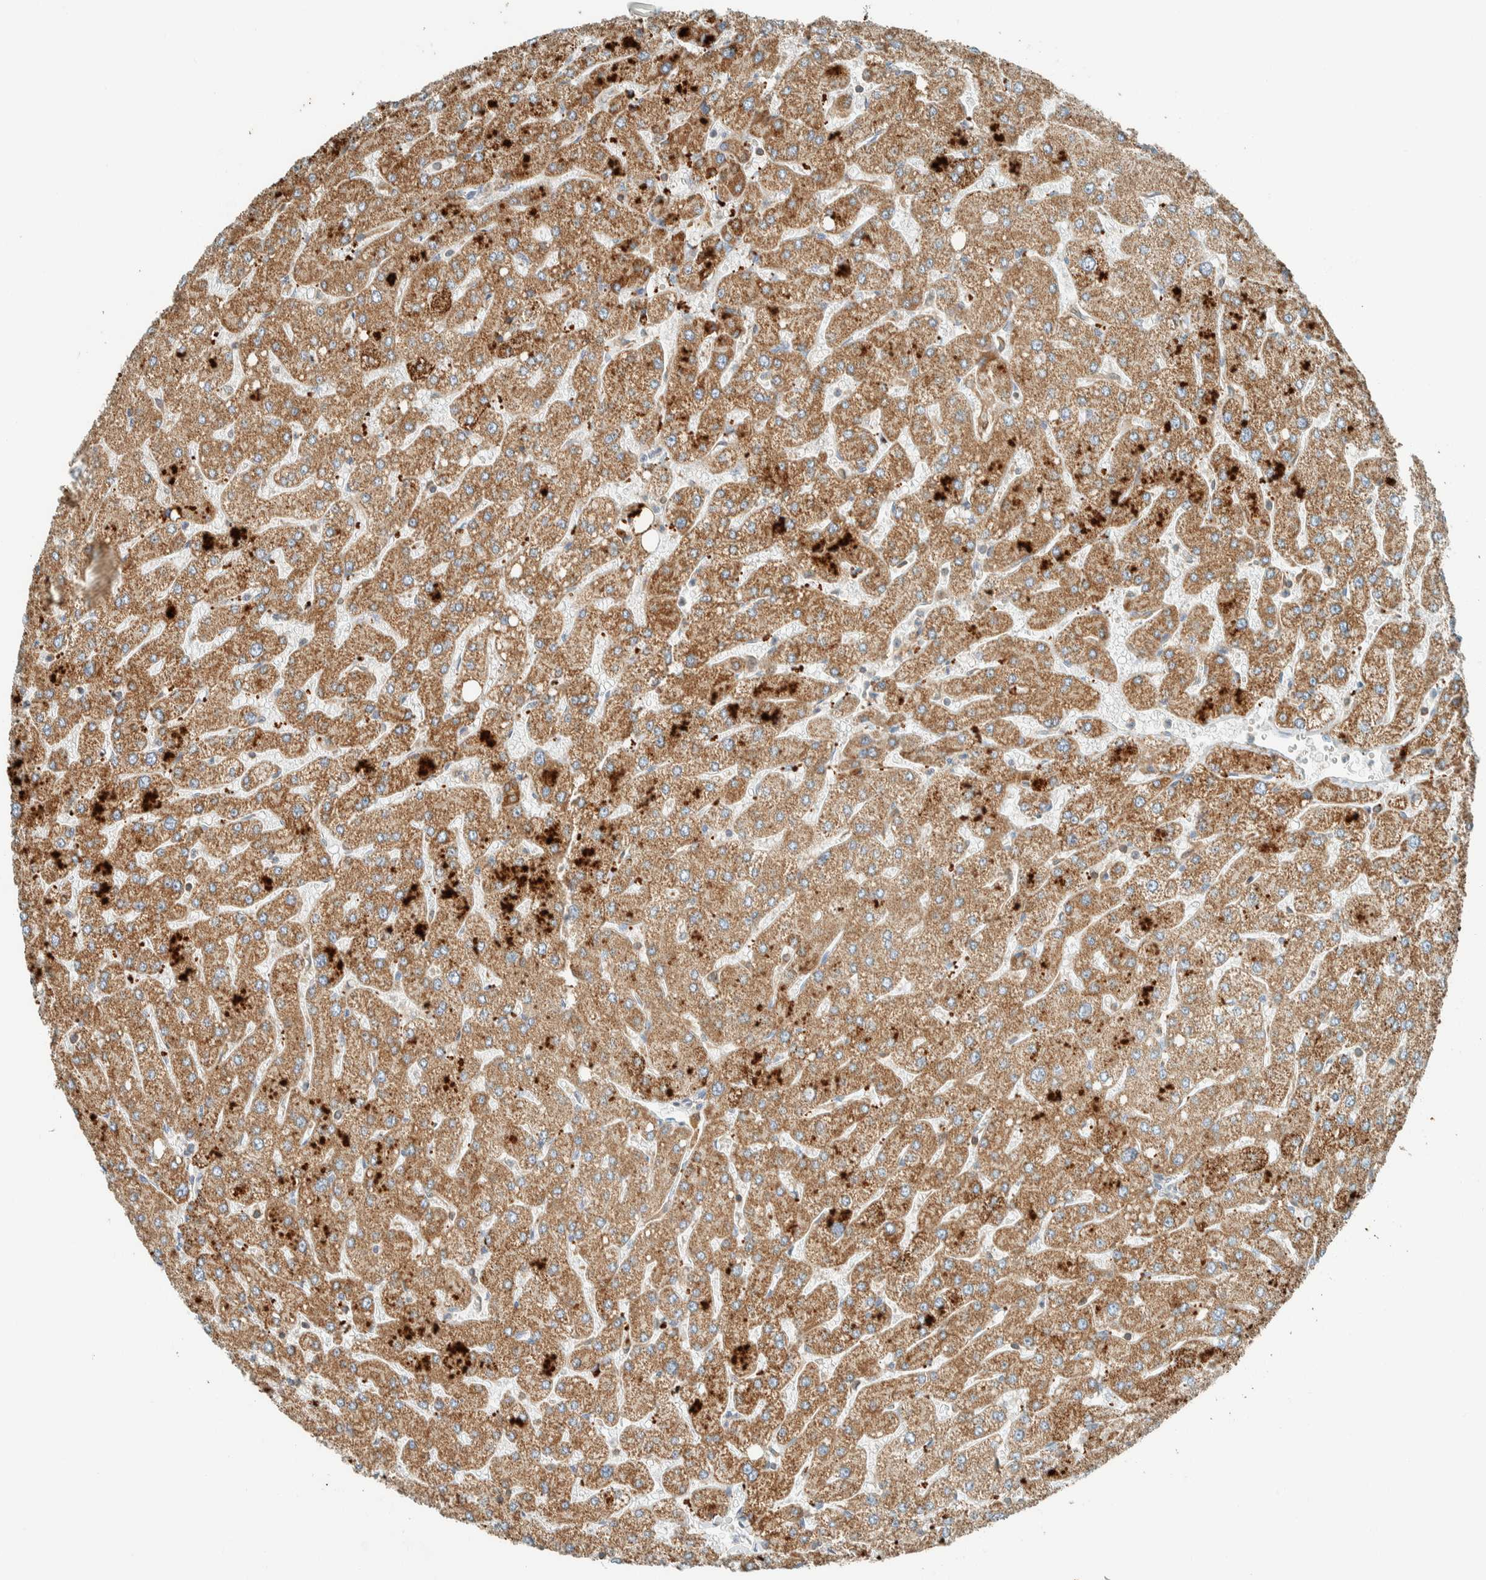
{"staining": {"intensity": "moderate", "quantity": "25%-75%", "location": "cytoplasmic/membranous"}, "tissue": "liver", "cell_type": "Cholangiocytes", "image_type": "normal", "snomed": [{"axis": "morphology", "description": "Normal tissue, NOS"}, {"axis": "topography", "description": "Liver"}], "caption": "Liver stained with a brown dye reveals moderate cytoplasmic/membranous positive positivity in approximately 25%-75% of cholangiocytes.", "gene": "SPAG5", "patient": {"sex": "male", "age": 55}}